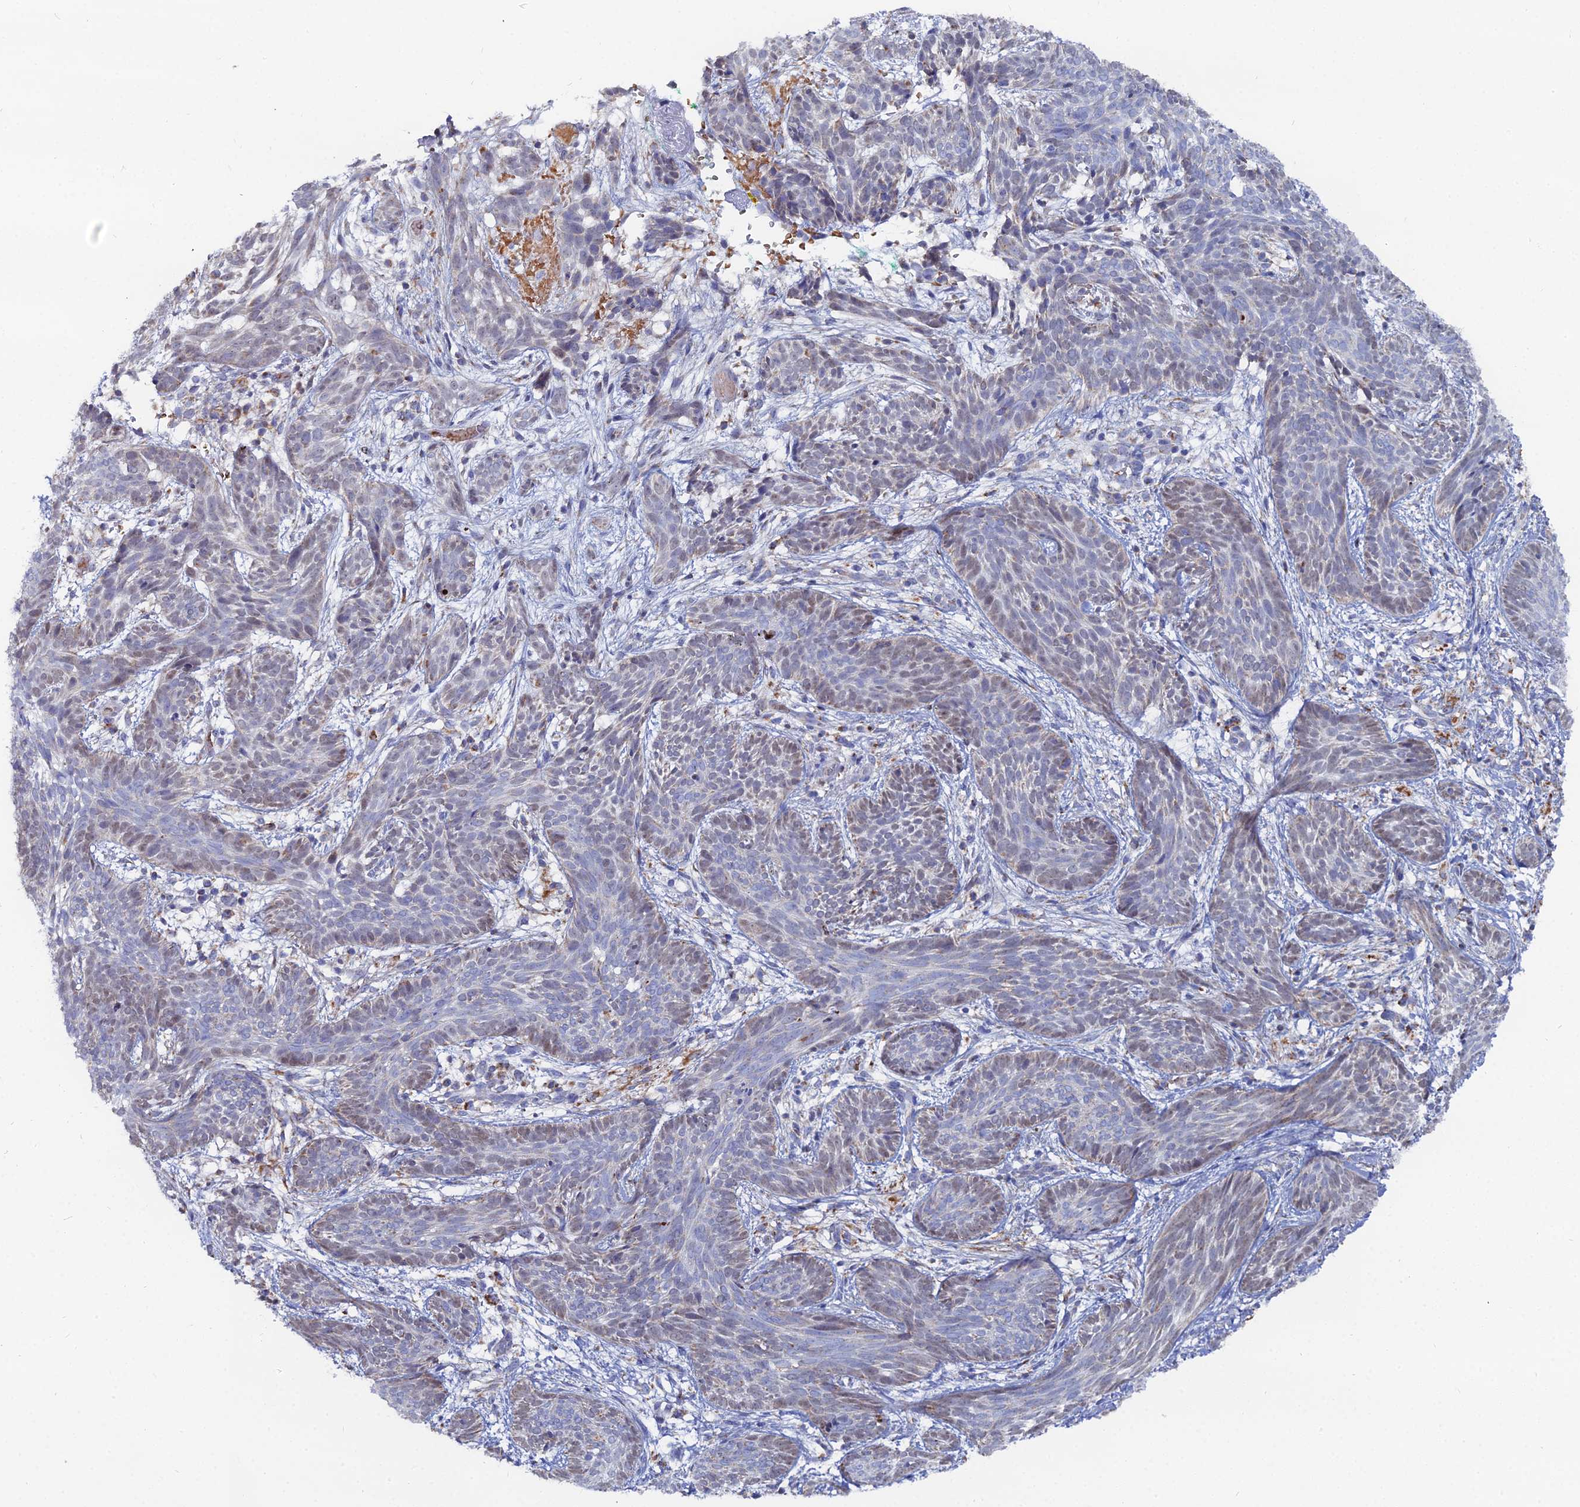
{"staining": {"intensity": "weak", "quantity": "<25%", "location": "nuclear"}, "tissue": "skin cancer", "cell_type": "Tumor cells", "image_type": "cancer", "snomed": [{"axis": "morphology", "description": "Basal cell carcinoma"}, {"axis": "topography", "description": "Skin"}], "caption": "High magnification brightfield microscopy of skin cancer (basal cell carcinoma) stained with DAB (brown) and counterstained with hematoxylin (blue): tumor cells show no significant positivity.", "gene": "MPC1", "patient": {"sex": "female", "age": 81}}